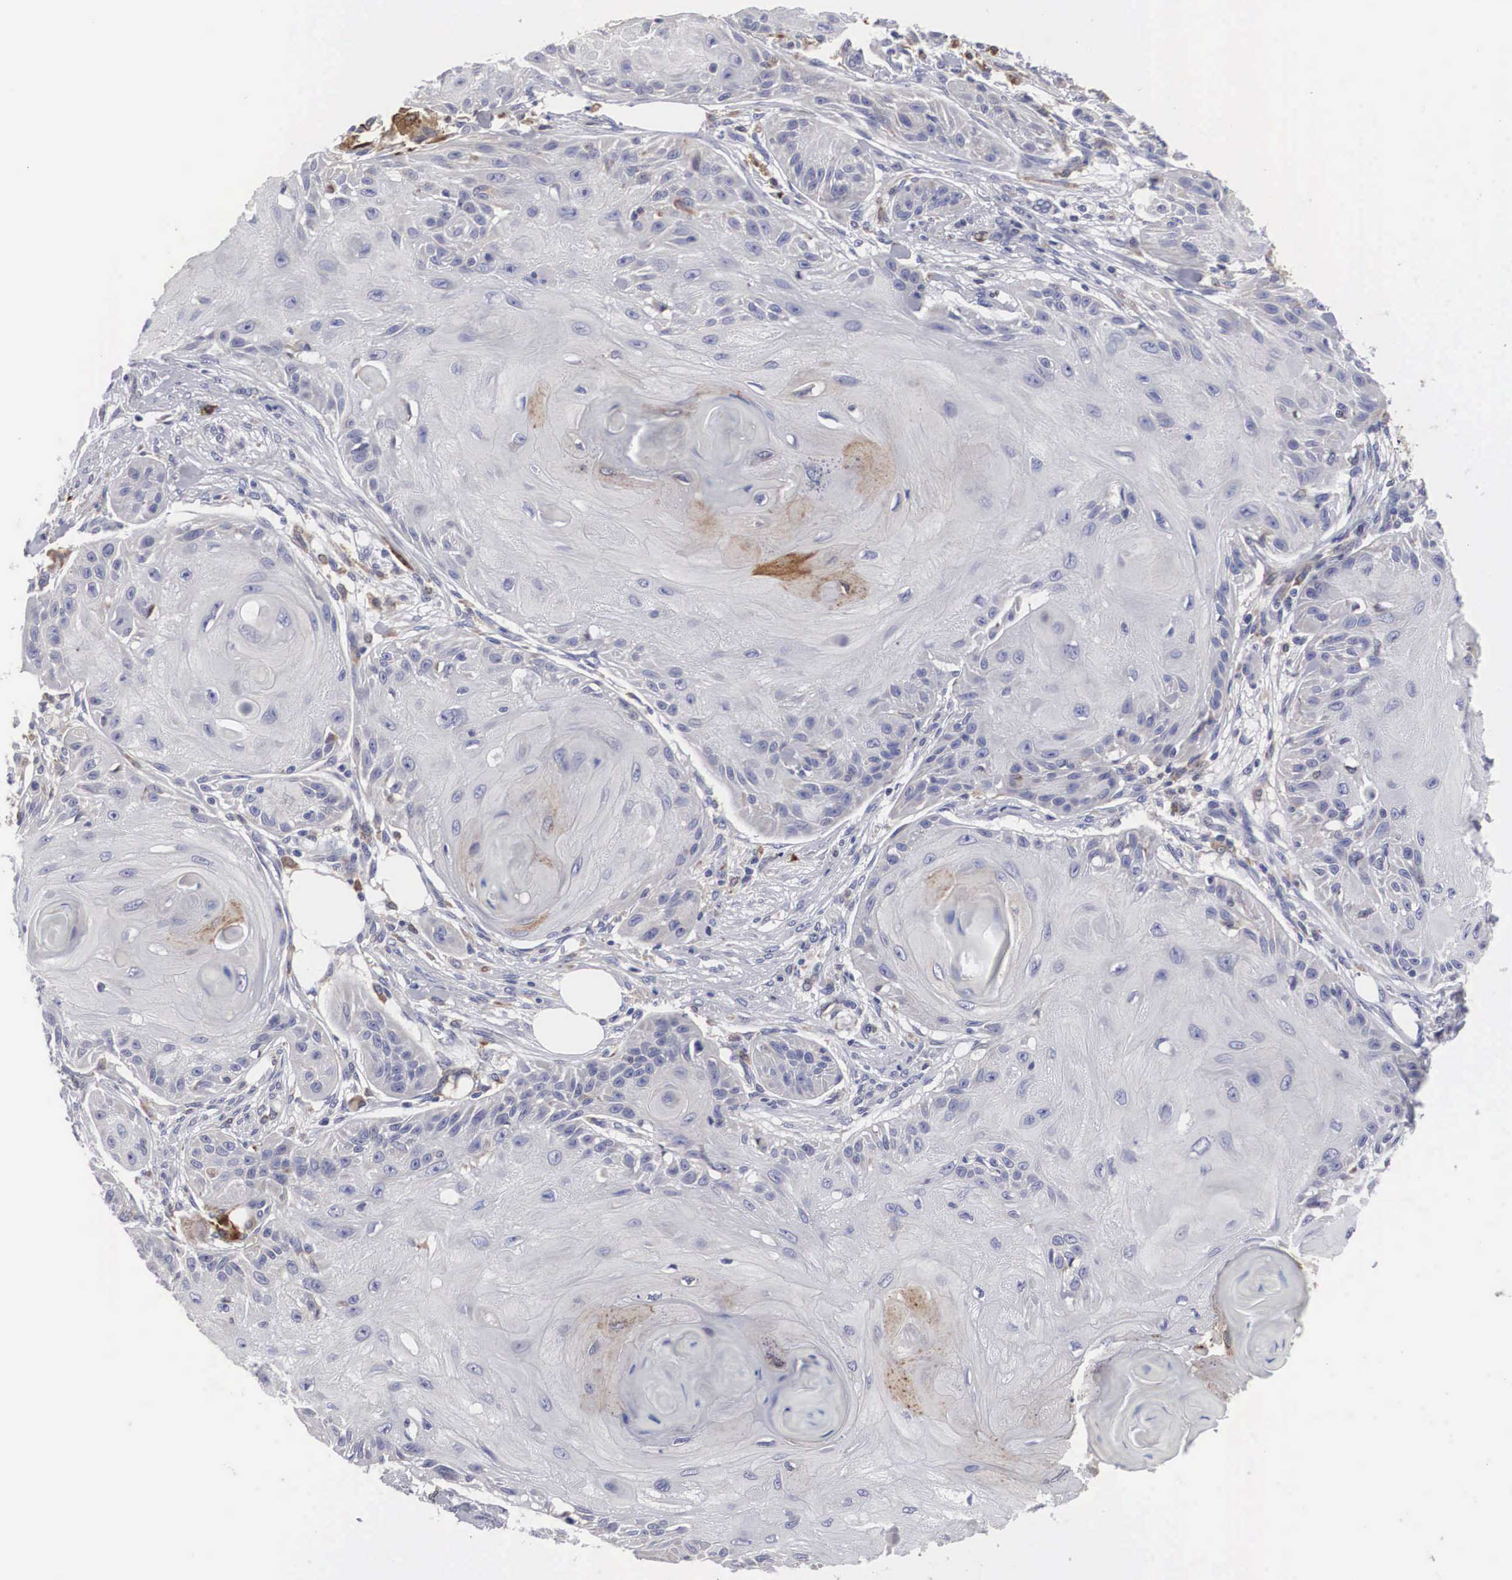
{"staining": {"intensity": "negative", "quantity": "none", "location": "none"}, "tissue": "skin cancer", "cell_type": "Tumor cells", "image_type": "cancer", "snomed": [{"axis": "morphology", "description": "Squamous cell carcinoma, NOS"}, {"axis": "topography", "description": "Skin"}], "caption": "Immunohistochemical staining of human squamous cell carcinoma (skin) demonstrates no significant expression in tumor cells. (DAB (3,3'-diaminobenzidine) immunohistochemistry, high magnification).", "gene": "HMOX1", "patient": {"sex": "female", "age": 88}}